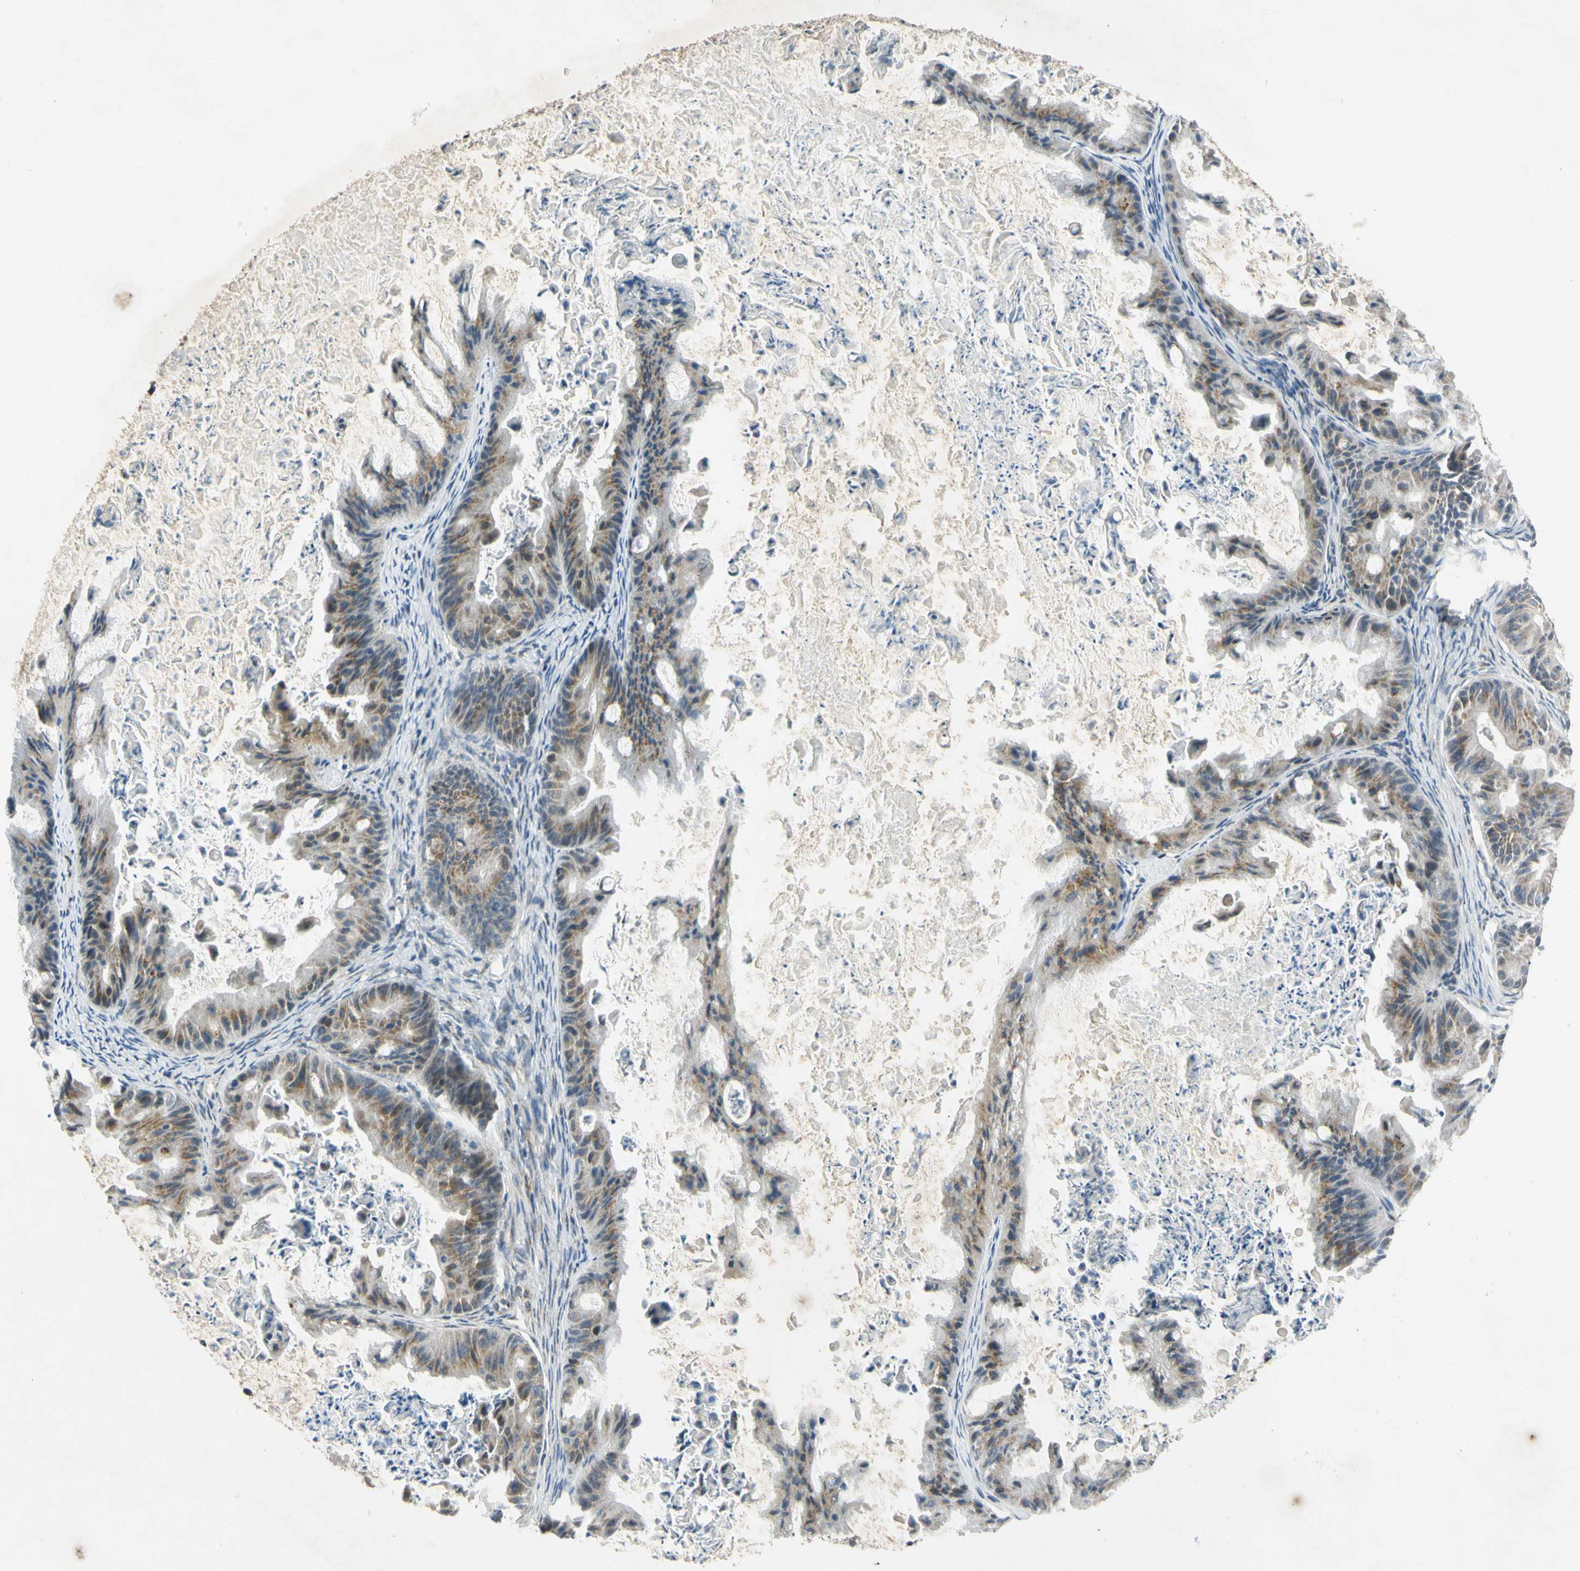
{"staining": {"intensity": "moderate", "quantity": "25%-75%", "location": "cytoplasmic/membranous"}, "tissue": "ovarian cancer", "cell_type": "Tumor cells", "image_type": "cancer", "snomed": [{"axis": "morphology", "description": "Cystadenocarcinoma, mucinous, NOS"}, {"axis": "topography", "description": "Ovary"}], "caption": "Protein staining of ovarian cancer tissue exhibits moderate cytoplasmic/membranous expression in about 25%-75% of tumor cells.", "gene": "RPS6KB2", "patient": {"sex": "female", "age": 37}}